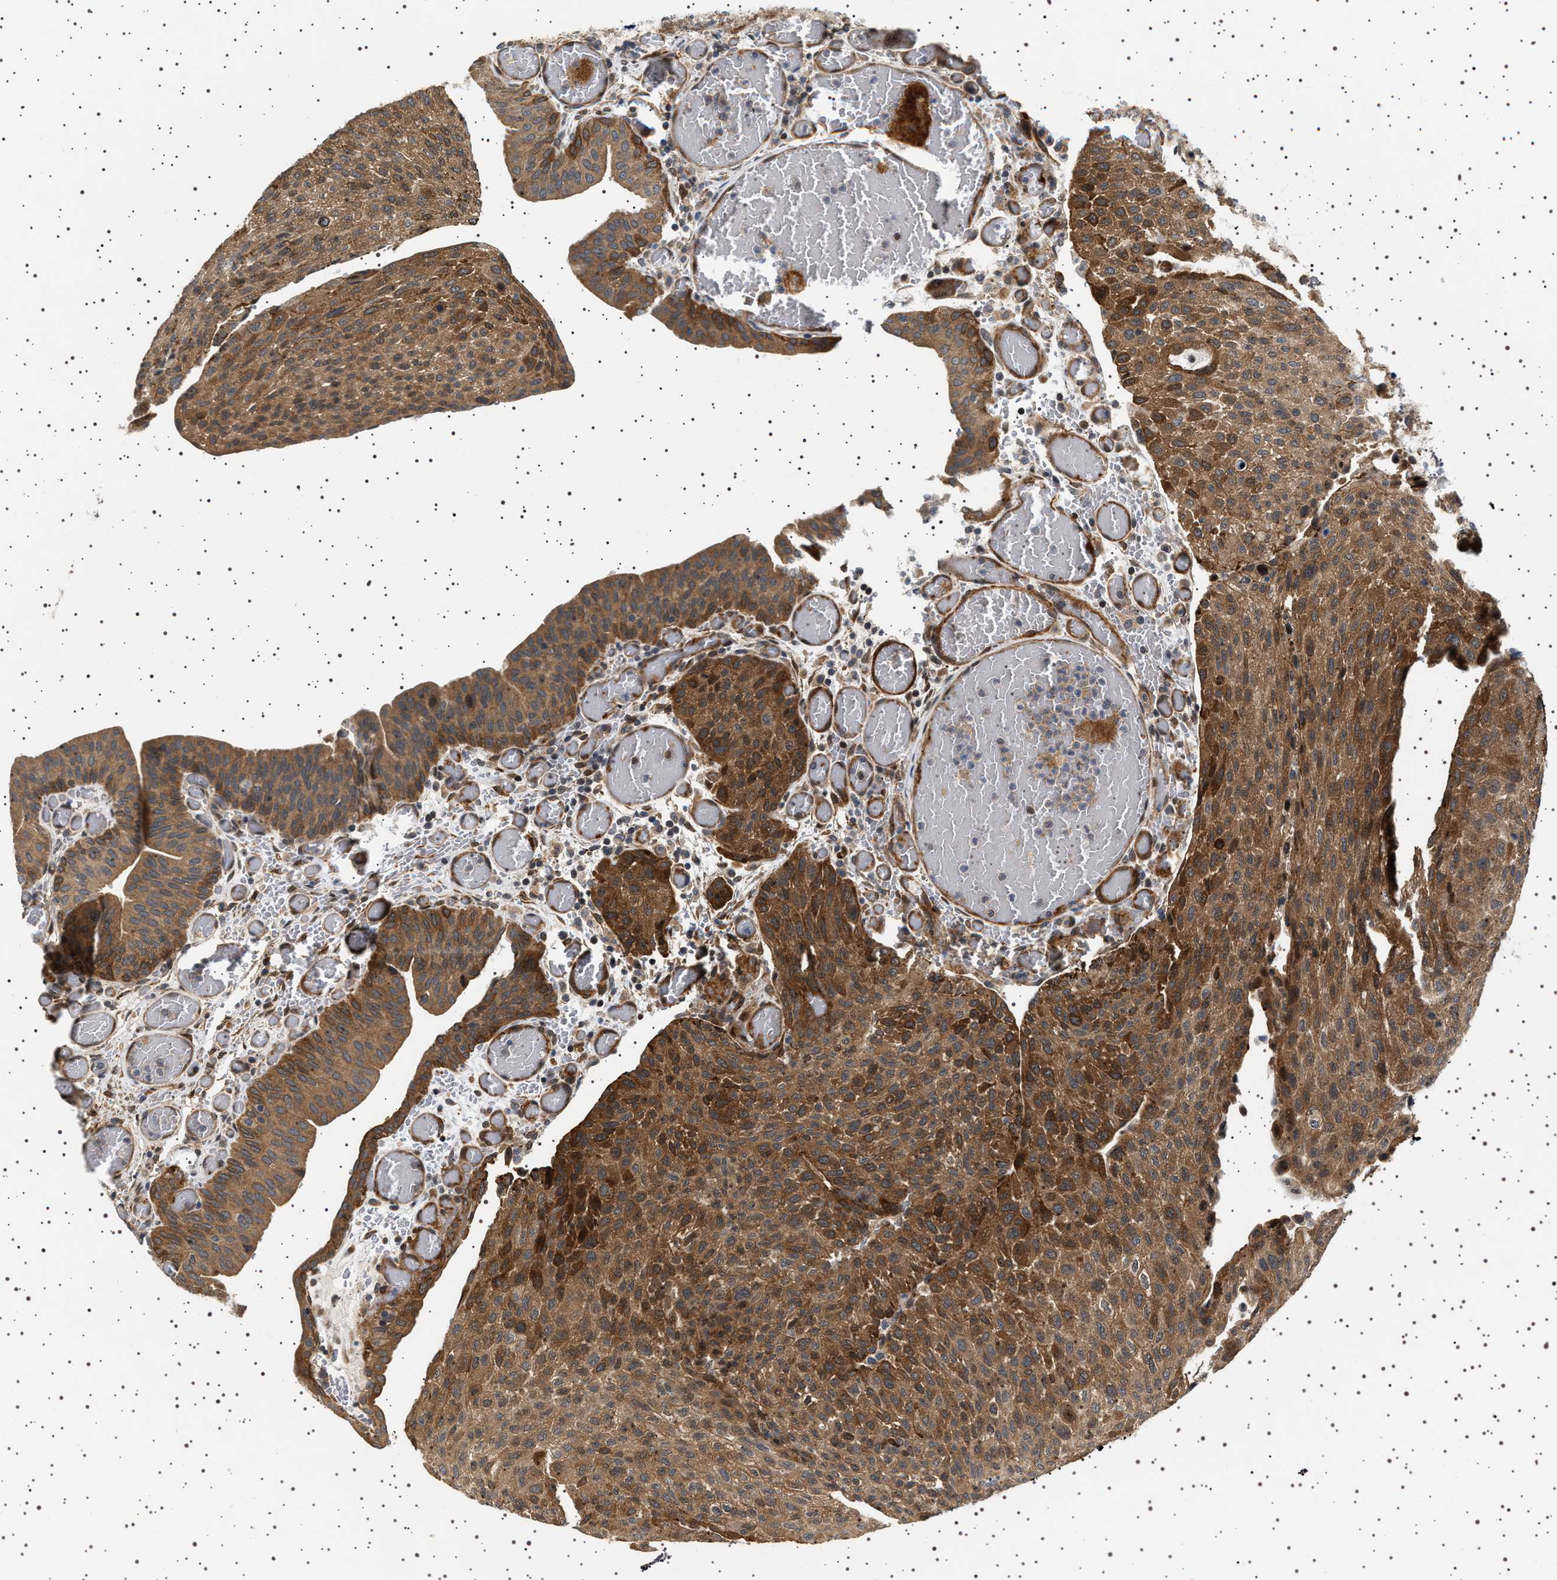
{"staining": {"intensity": "moderate", "quantity": ">75%", "location": "cytoplasmic/membranous"}, "tissue": "urothelial cancer", "cell_type": "Tumor cells", "image_type": "cancer", "snomed": [{"axis": "morphology", "description": "Urothelial carcinoma, Low grade"}, {"axis": "morphology", "description": "Urothelial carcinoma, High grade"}, {"axis": "topography", "description": "Urinary bladder"}], "caption": "Immunohistochemistry micrograph of neoplastic tissue: human urothelial cancer stained using immunohistochemistry displays medium levels of moderate protein expression localized specifically in the cytoplasmic/membranous of tumor cells, appearing as a cytoplasmic/membranous brown color.", "gene": "BAG3", "patient": {"sex": "male", "age": 35}}